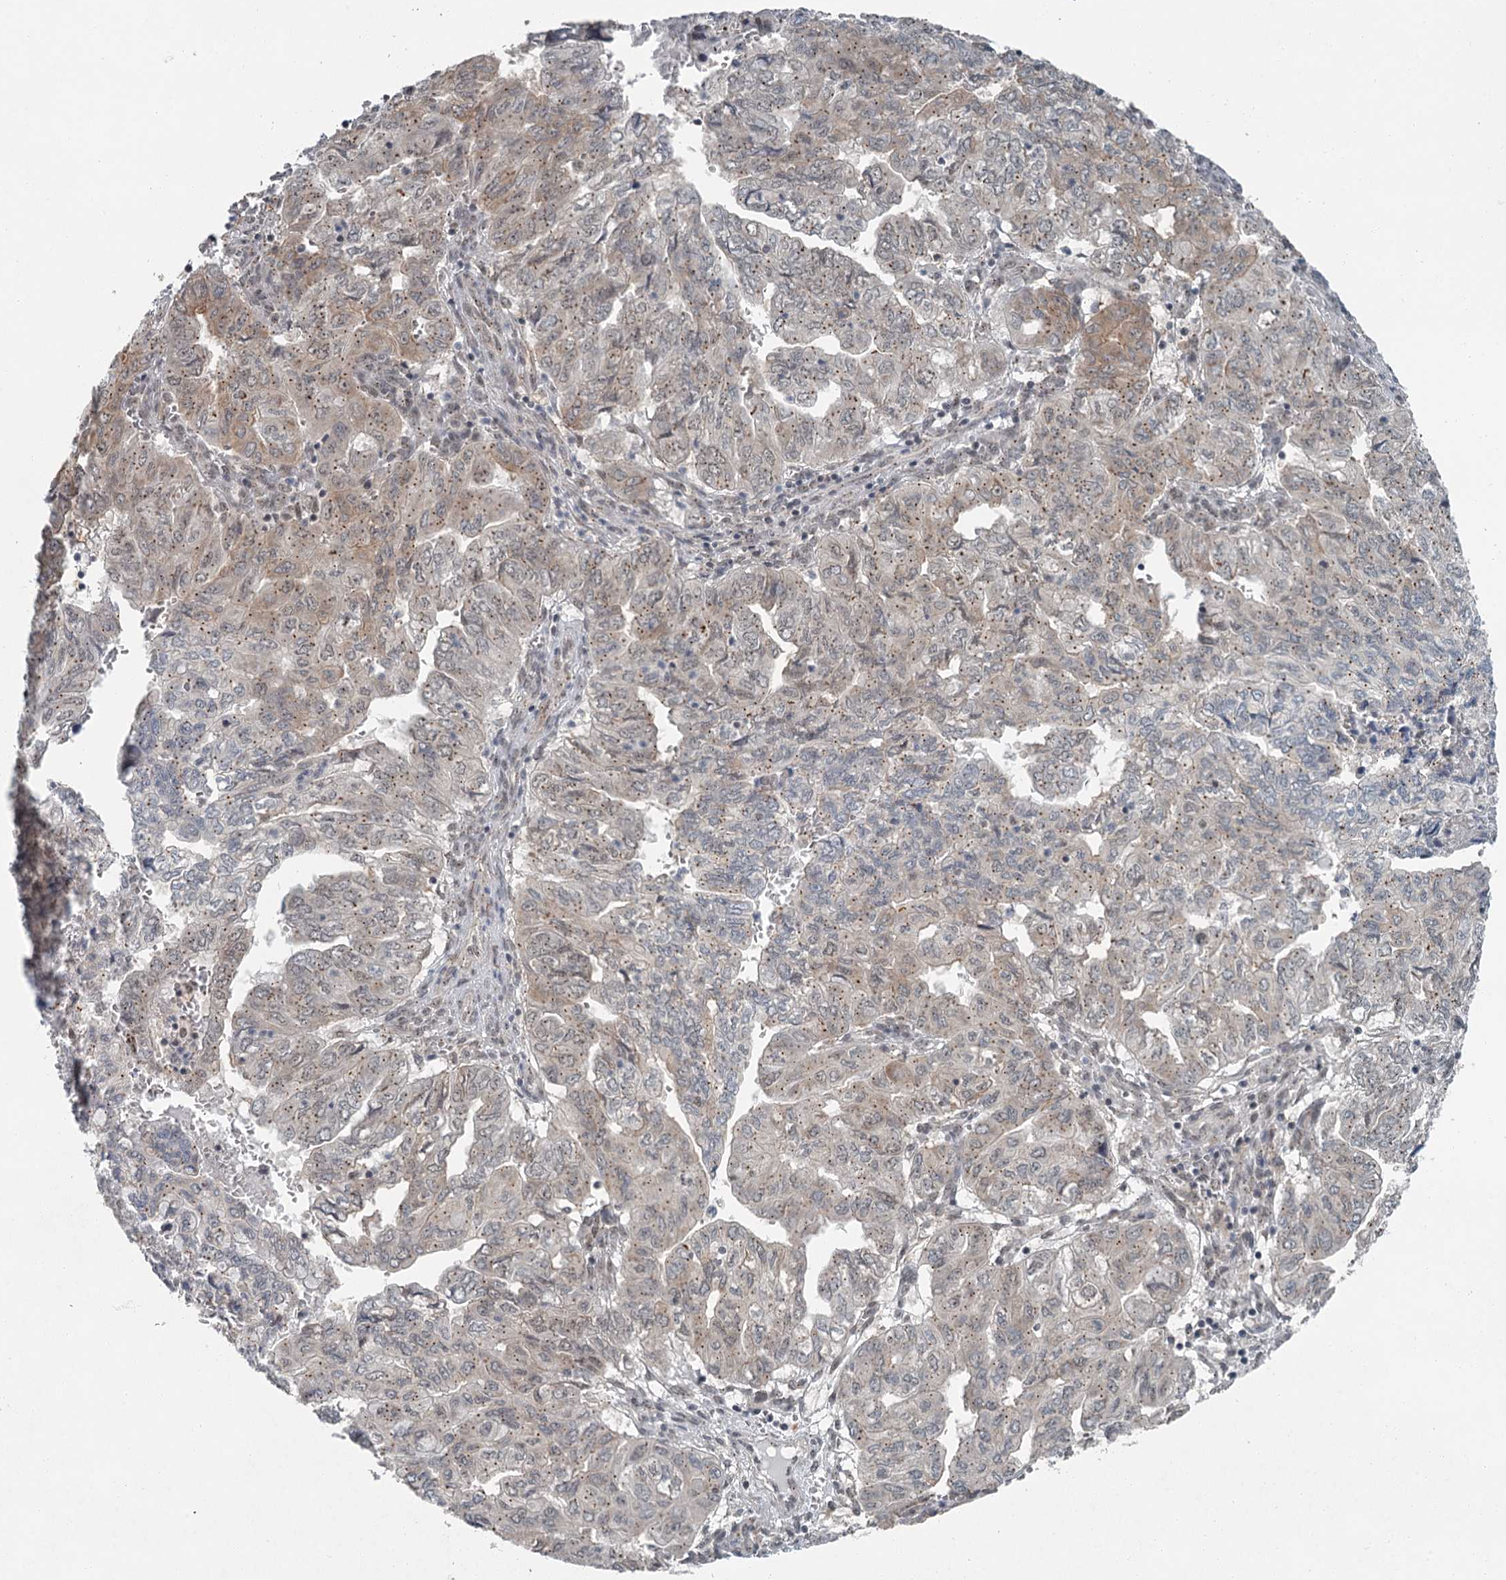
{"staining": {"intensity": "weak", "quantity": "25%-75%", "location": "cytoplasmic/membranous"}, "tissue": "pancreatic cancer", "cell_type": "Tumor cells", "image_type": "cancer", "snomed": [{"axis": "morphology", "description": "Adenocarcinoma, NOS"}, {"axis": "topography", "description": "Pancreas"}], "caption": "Approximately 25%-75% of tumor cells in pancreatic adenocarcinoma reveal weak cytoplasmic/membranous protein staining as visualized by brown immunohistochemical staining.", "gene": "EXOSC1", "patient": {"sex": "male", "age": 51}}